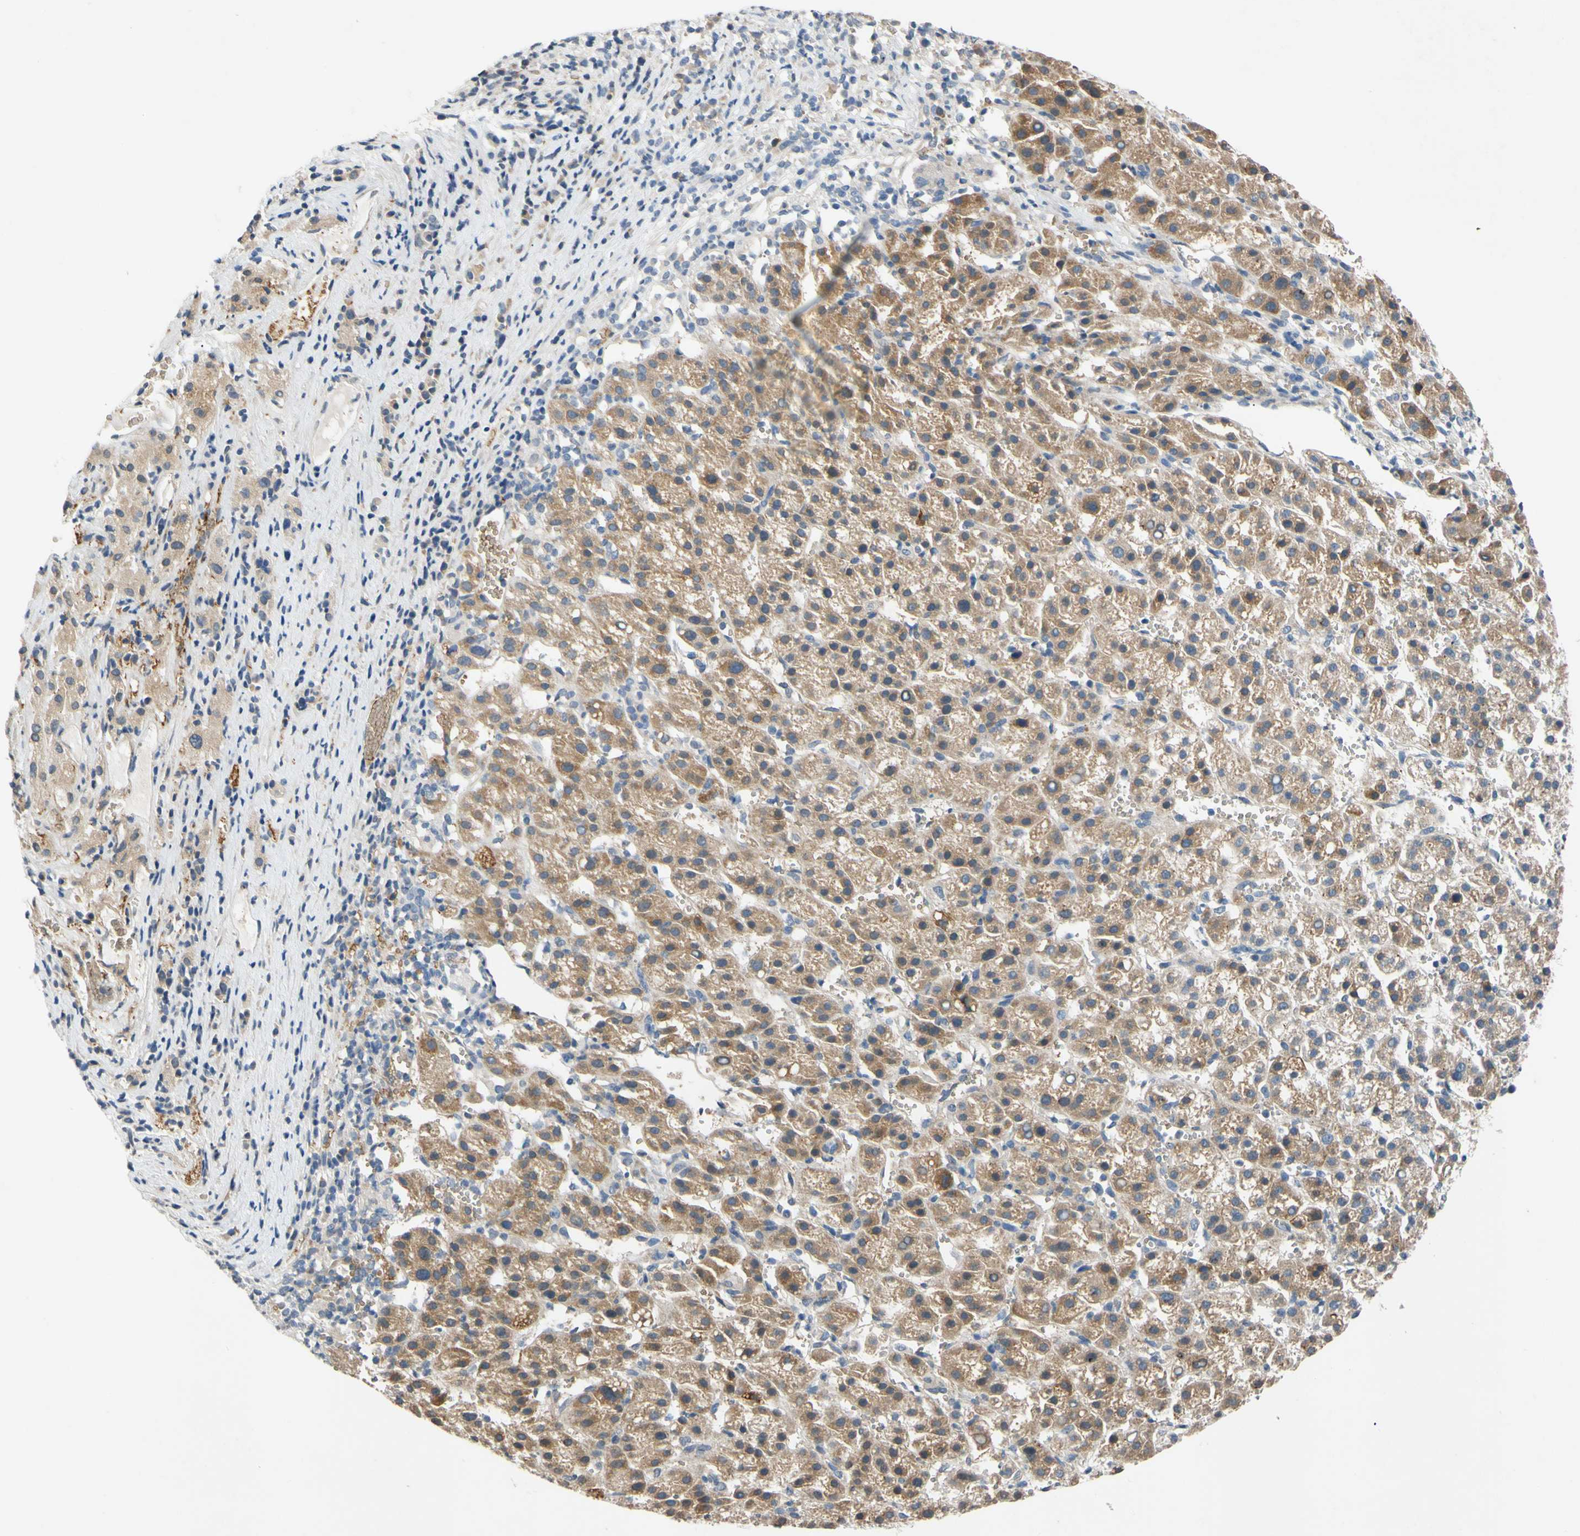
{"staining": {"intensity": "moderate", "quantity": ">75%", "location": "cytoplasmic/membranous"}, "tissue": "liver cancer", "cell_type": "Tumor cells", "image_type": "cancer", "snomed": [{"axis": "morphology", "description": "Carcinoma, Hepatocellular, NOS"}, {"axis": "topography", "description": "Liver"}], "caption": "Protein staining by immunohistochemistry demonstrates moderate cytoplasmic/membranous staining in approximately >75% of tumor cells in liver hepatocellular carcinoma.", "gene": "ADD2", "patient": {"sex": "female", "age": 58}}